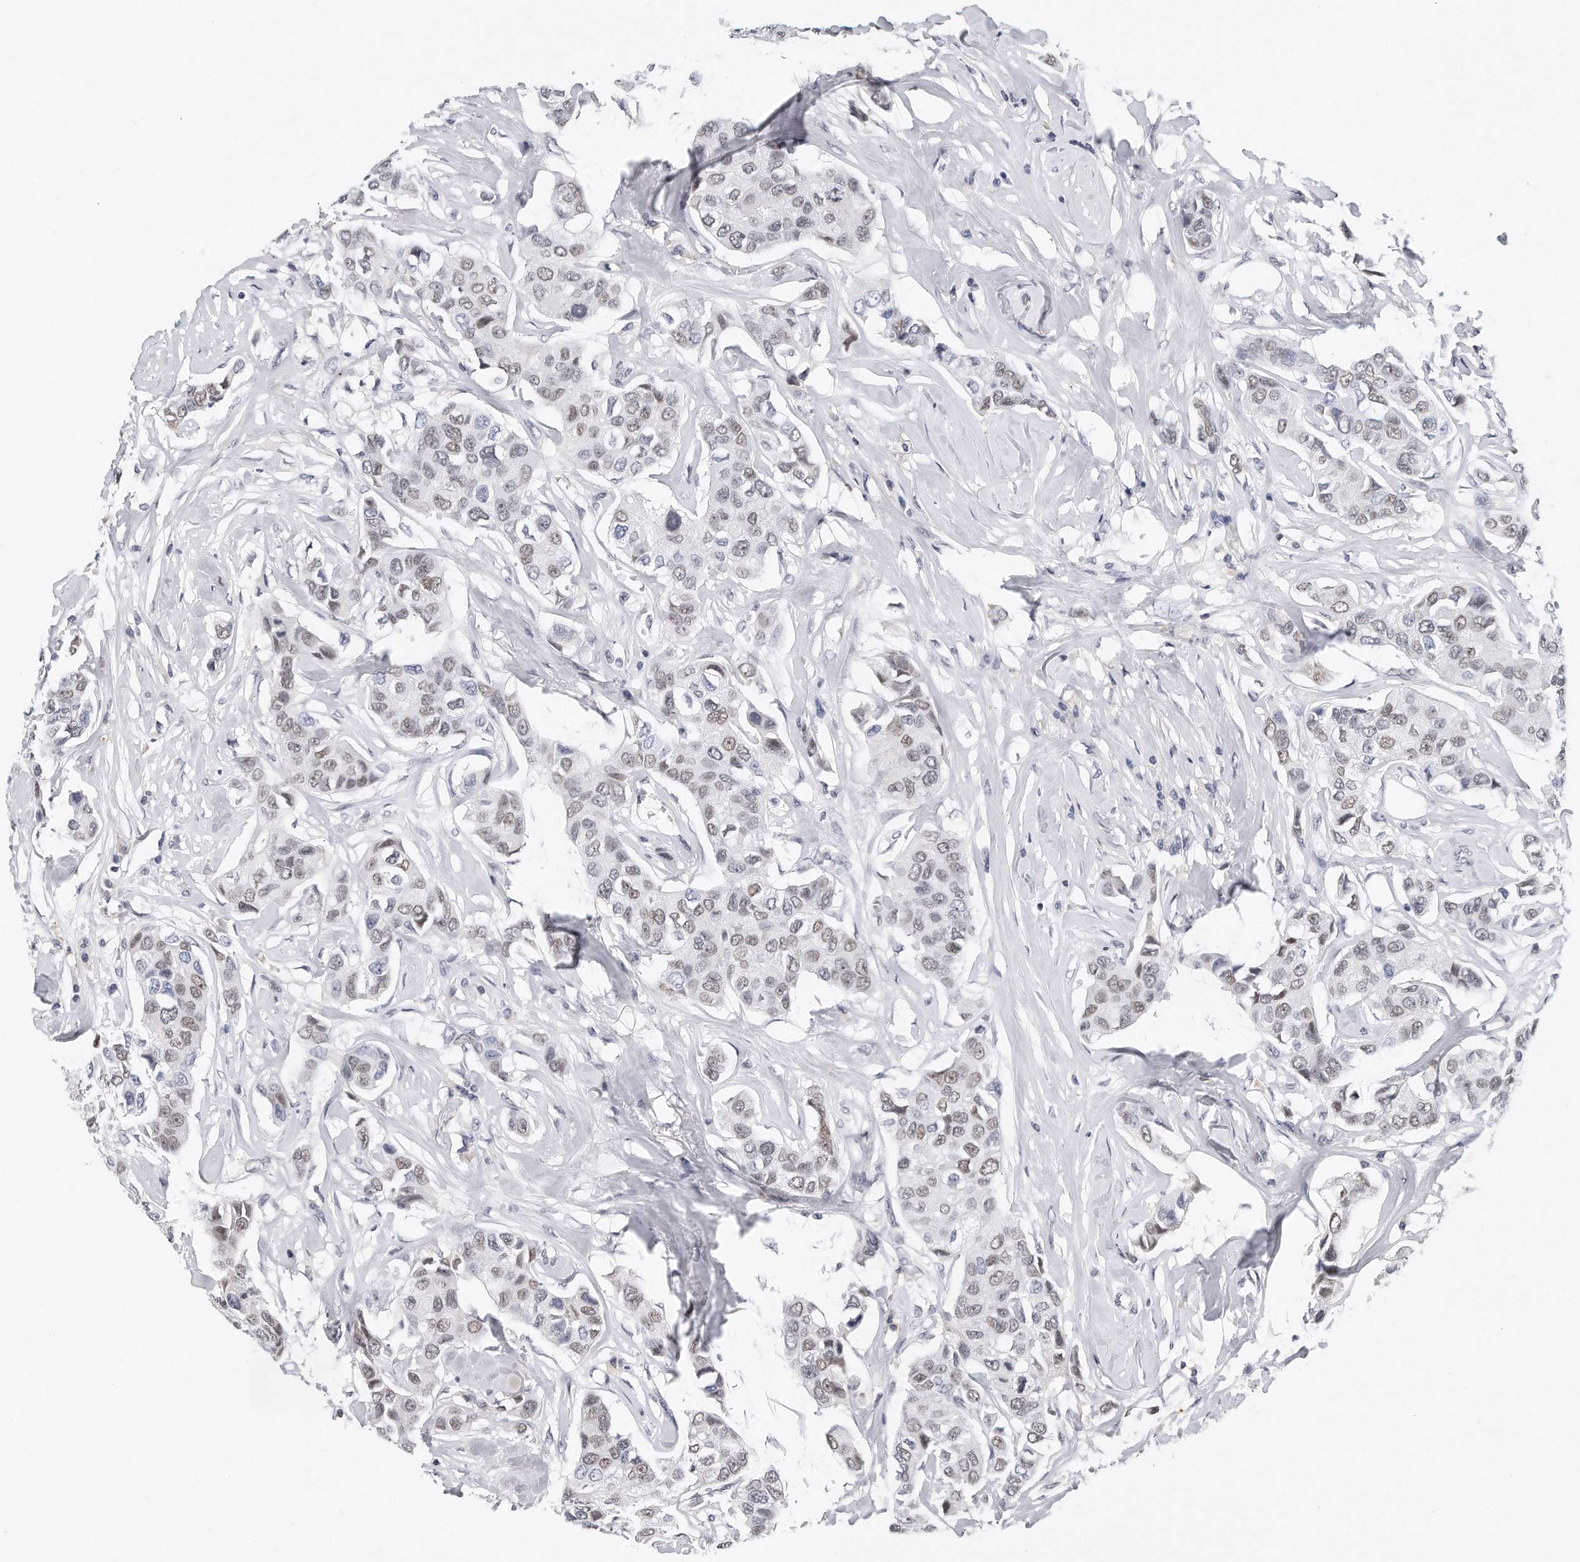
{"staining": {"intensity": "weak", "quantity": "25%-75%", "location": "nuclear"}, "tissue": "breast cancer", "cell_type": "Tumor cells", "image_type": "cancer", "snomed": [{"axis": "morphology", "description": "Duct carcinoma"}, {"axis": "topography", "description": "Breast"}], "caption": "Protein staining by IHC exhibits weak nuclear staining in about 25%-75% of tumor cells in invasive ductal carcinoma (breast). The protein is stained brown, and the nuclei are stained in blue (DAB (3,3'-diaminobenzidine) IHC with brightfield microscopy, high magnification).", "gene": "CTBP2", "patient": {"sex": "female", "age": 80}}